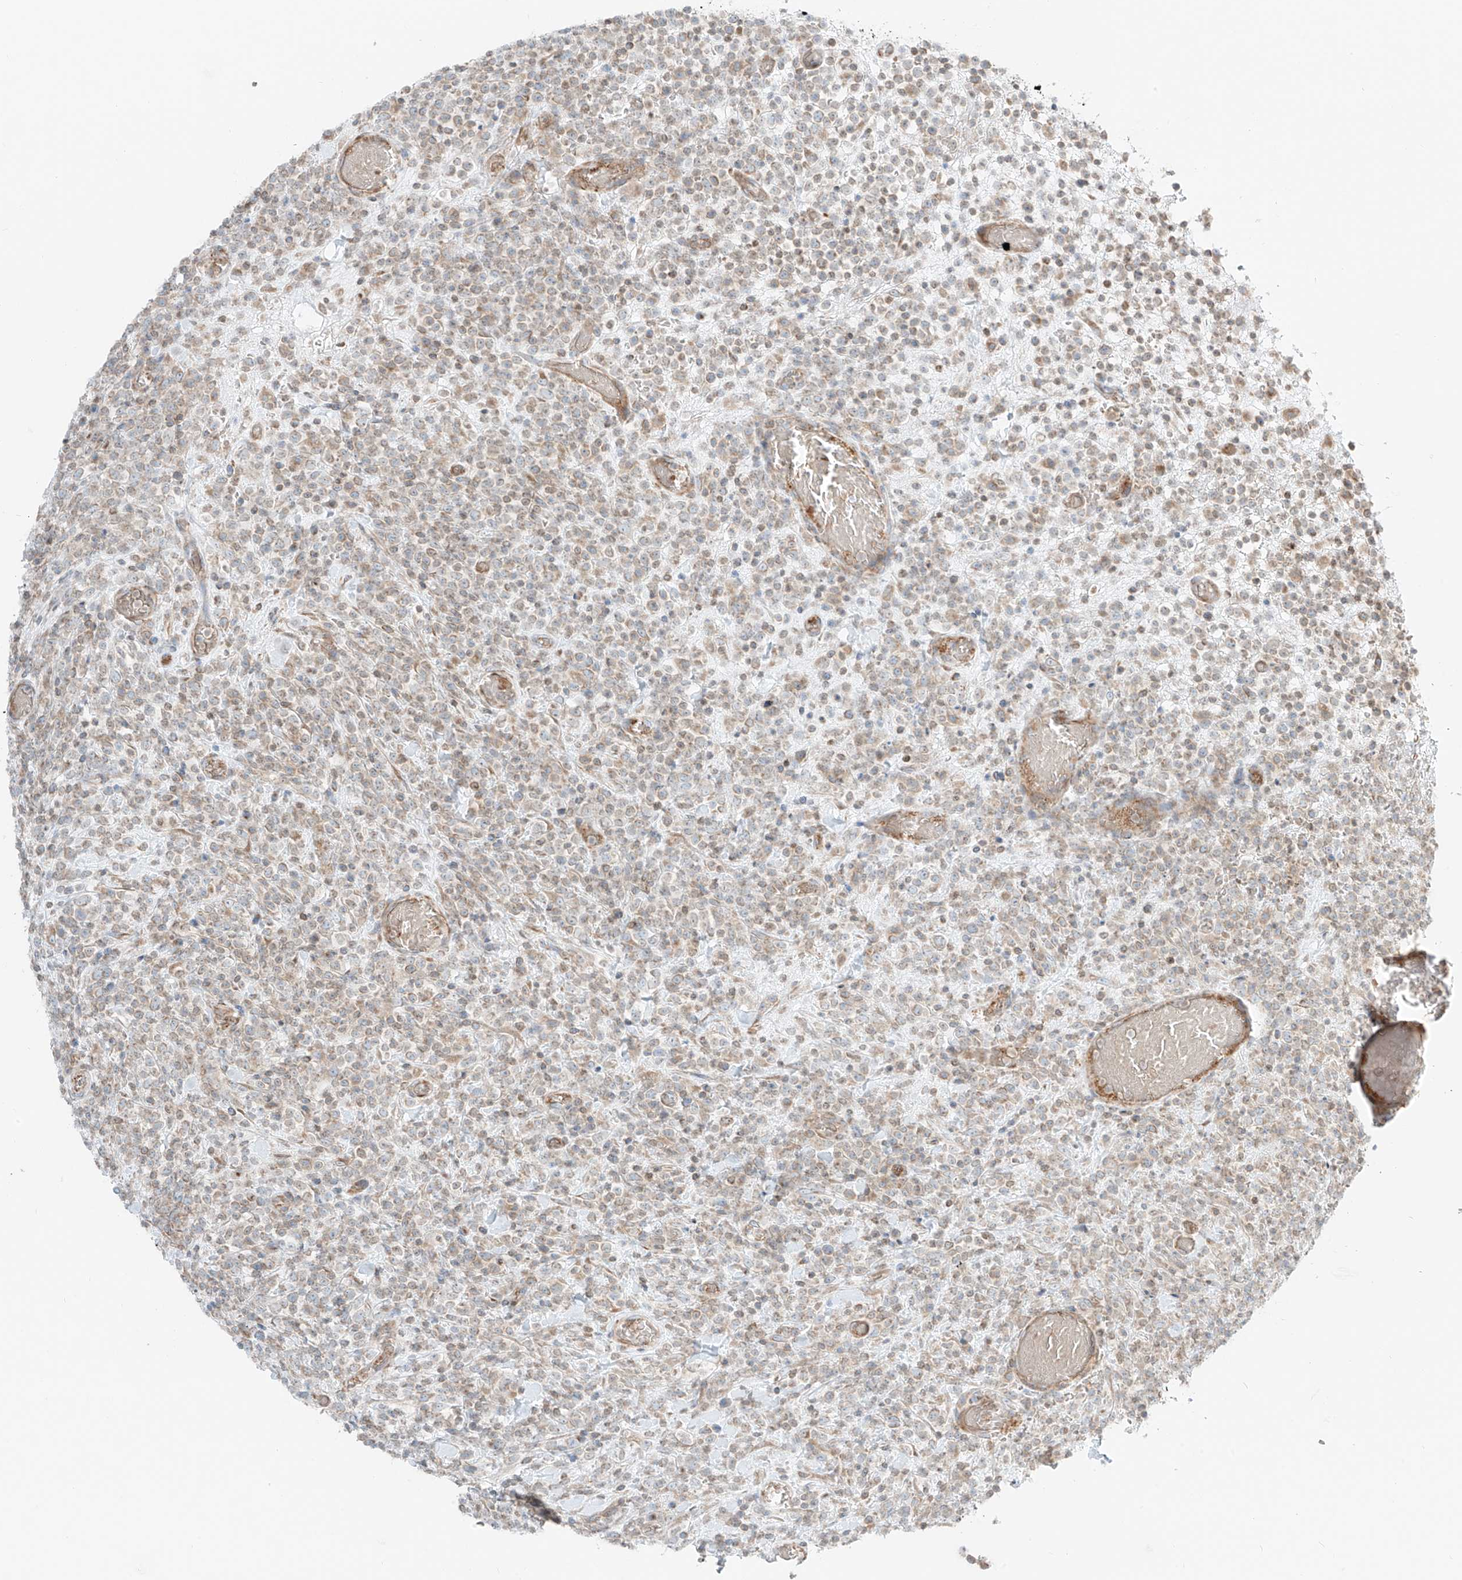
{"staining": {"intensity": "weak", "quantity": "25%-75%", "location": "cytoplasmic/membranous"}, "tissue": "lymphoma", "cell_type": "Tumor cells", "image_type": "cancer", "snomed": [{"axis": "morphology", "description": "Malignant lymphoma, non-Hodgkin's type, High grade"}, {"axis": "topography", "description": "Colon"}], "caption": "A low amount of weak cytoplasmic/membranous staining is seen in approximately 25%-75% of tumor cells in high-grade malignant lymphoma, non-Hodgkin's type tissue. (DAB IHC, brown staining for protein, blue staining for nuclei).", "gene": "EIPR1", "patient": {"sex": "female", "age": 53}}